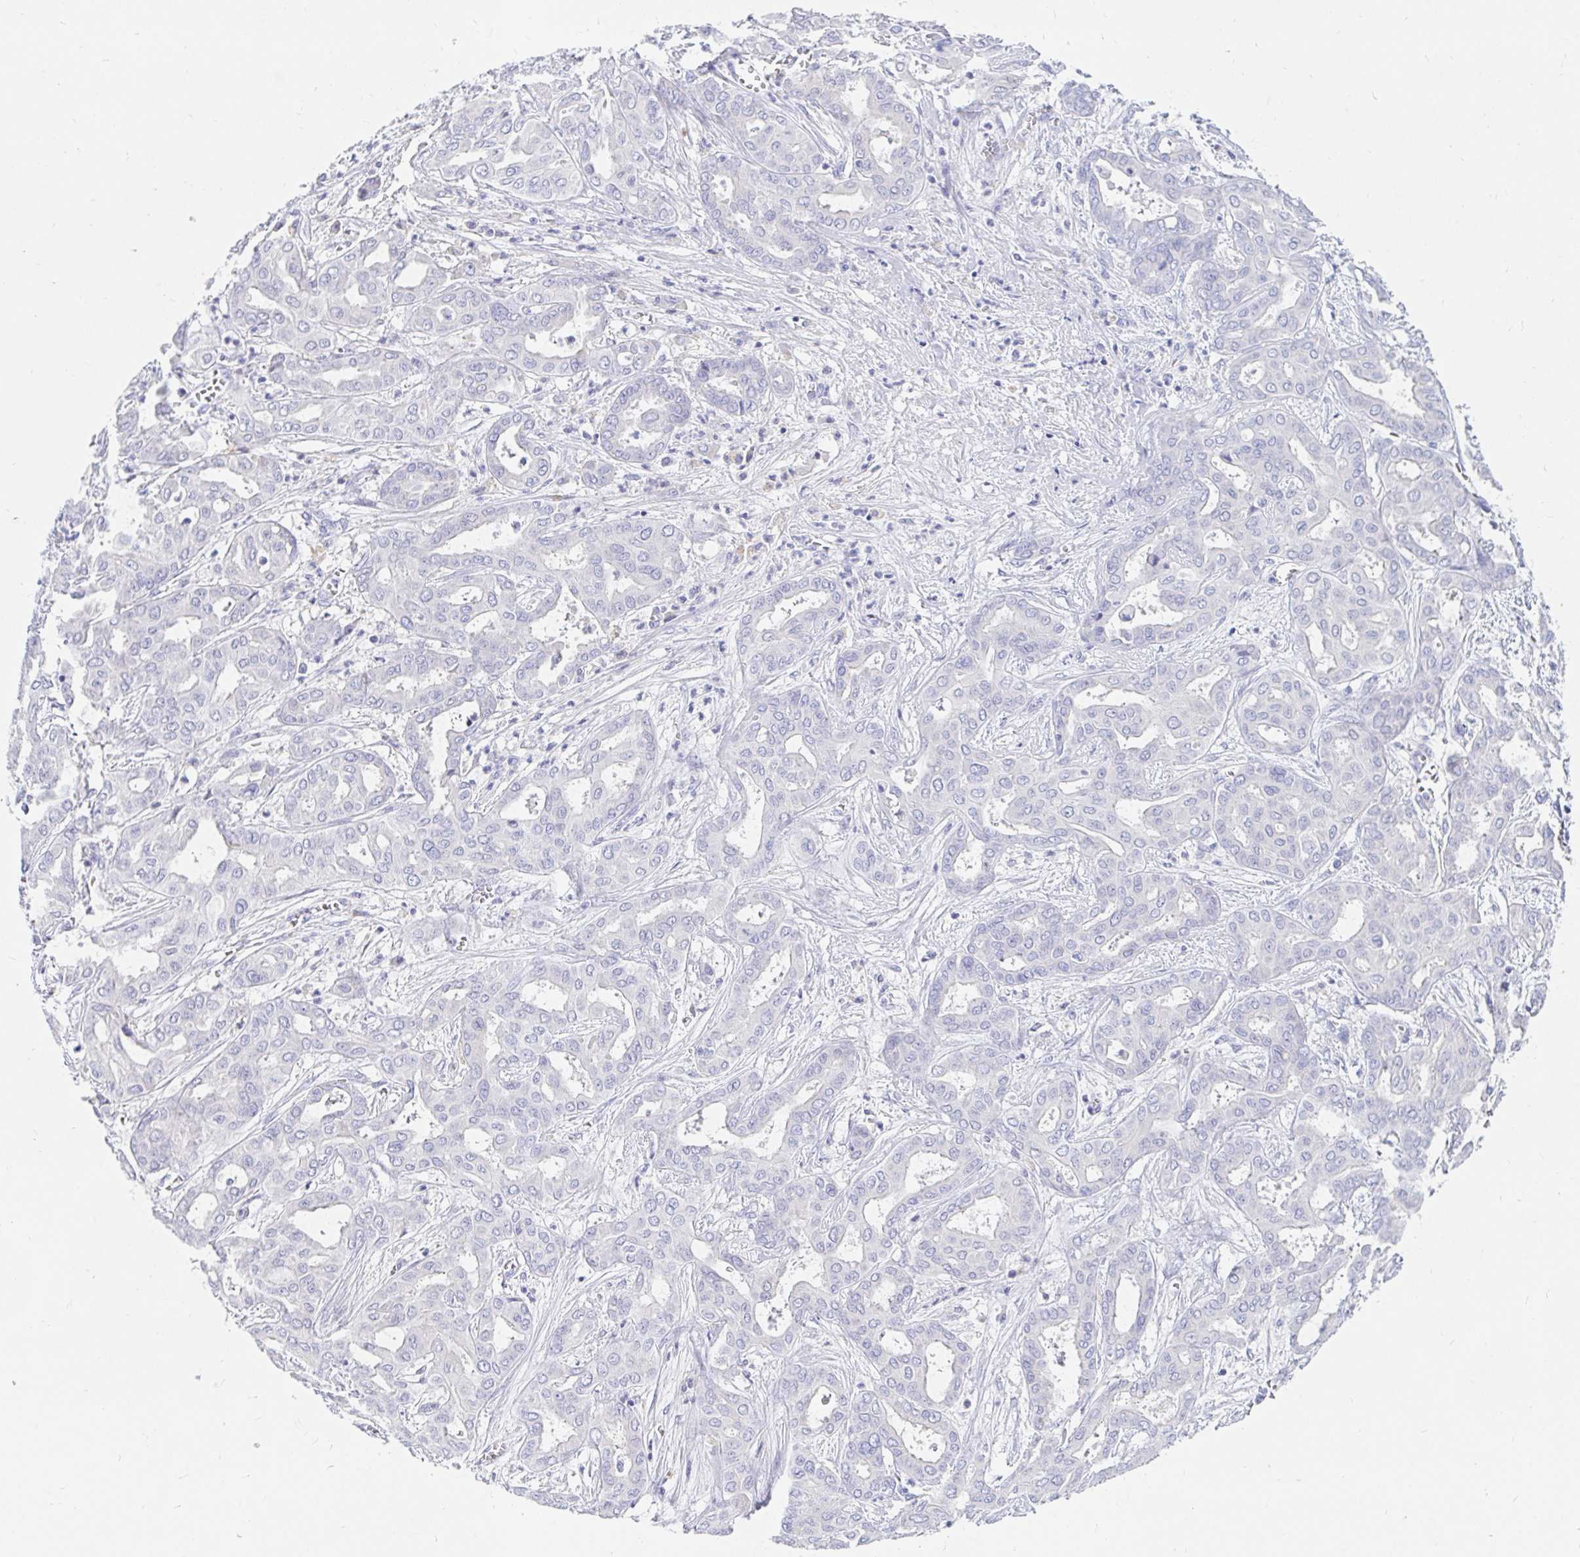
{"staining": {"intensity": "negative", "quantity": "none", "location": "none"}, "tissue": "liver cancer", "cell_type": "Tumor cells", "image_type": "cancer", "snomed": [{"axis": "morphology", "description": "Cholangiocarcinoma"}, {"axis": "topography", "description": "Liver"}], "caption": "This is a photomicrograph of immunohistochemistry staining of liver cancer (cholangiocarcinoma), which shows no positivity in tumor cells.", "gene": "NR2E1", "patient": {"sex": "female", "age": 64}}